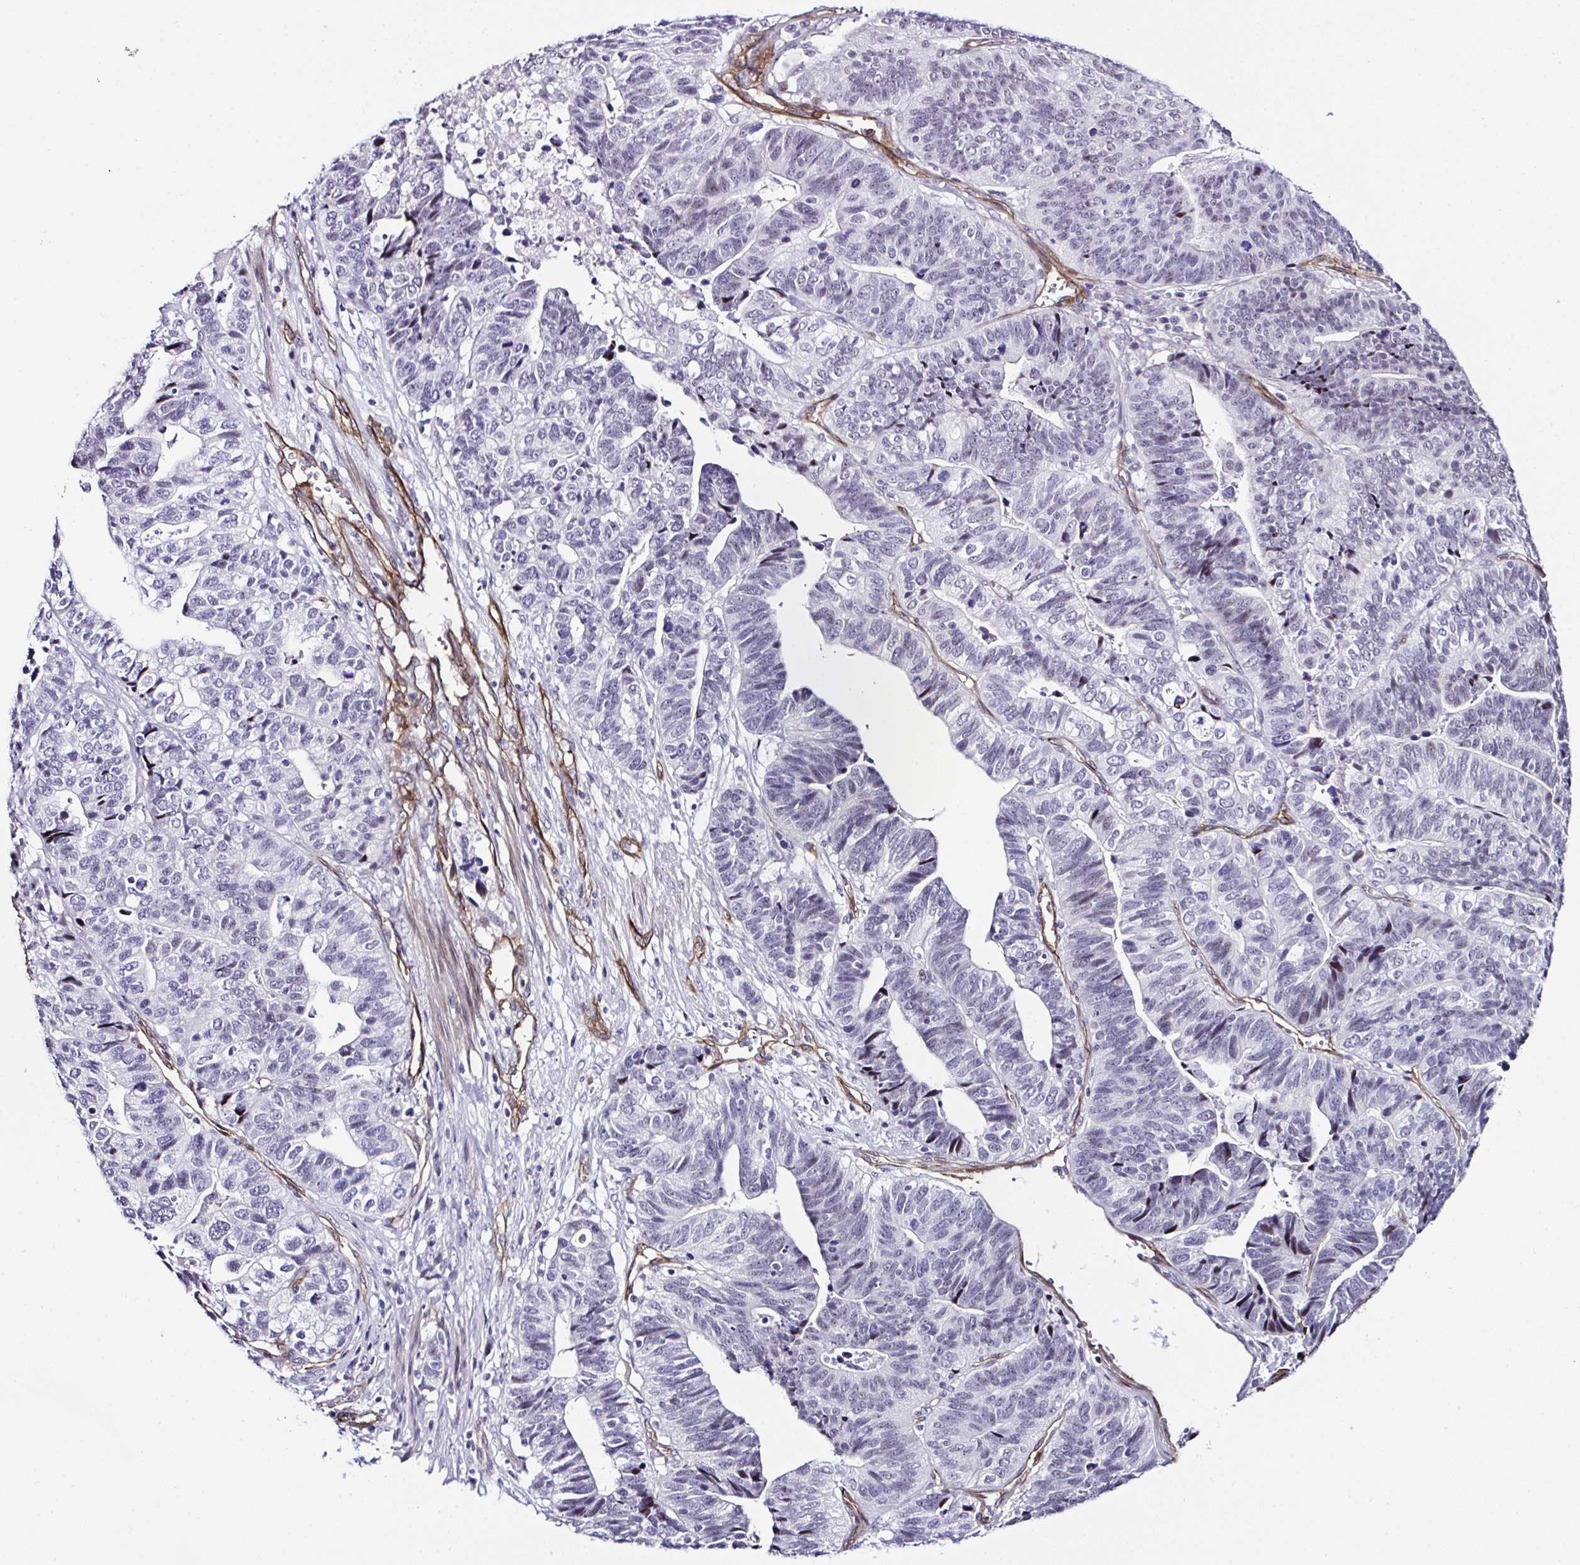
{"staining": {"intensity": "negative", "quantity": "none", "location": "none"}, "tissue": "stomach cancer", "cell_type": "Tumor cells", "image_type": "cancer", "snomed": [{"axis": "morphology", "description": "Adenocarcinoma, NOS"}, {"axis": "topography", "description": "Stomach, upper"}], "caption": "This is a histopathology image of immunohistochemistry (IHC) staining of adenocarcinoma (stomach), which shows no positivity in tumor cells.", "gene": "FBXO34", "patient": {"sex": "female", "age": 67}}